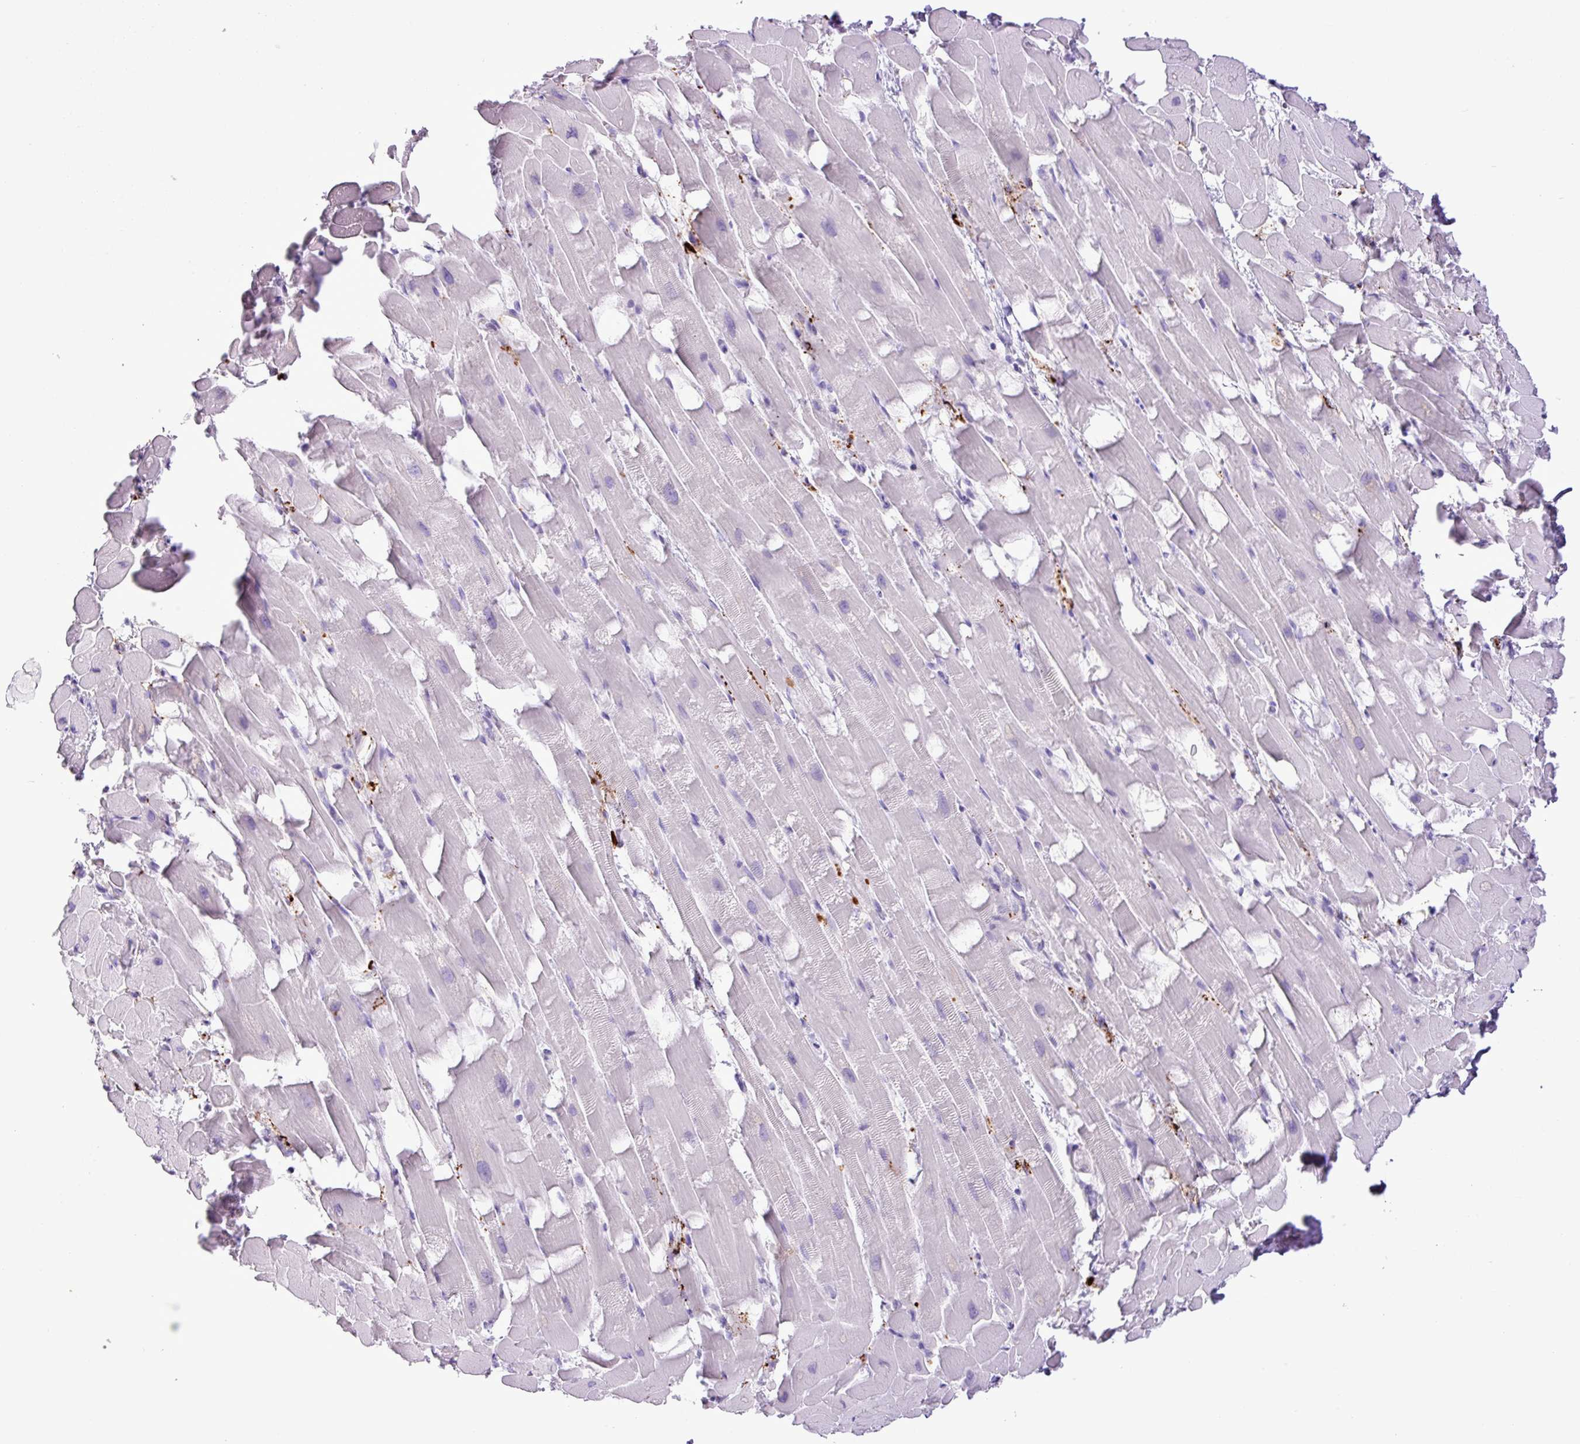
{"staining": {"intensity": "negative", "quantity": "none", "location": "none"}, "tissue": "heart muscle", "cell_type": "Cardiomyocytes", "image_type": "normal", "snomed": [{"axis": "morphology", "description": "Normal tissue, NOS"}, {"axis": "topography", "description": "Heart"}], "caption": "High power microscopy photomicrograph of an immunohistochemistry photomicrograph of benign heart muscle, revealing no significant expression in cardiomyocytes.", "gene": "TMEM200C", "patient": {"sex": "male", "age": 37}}